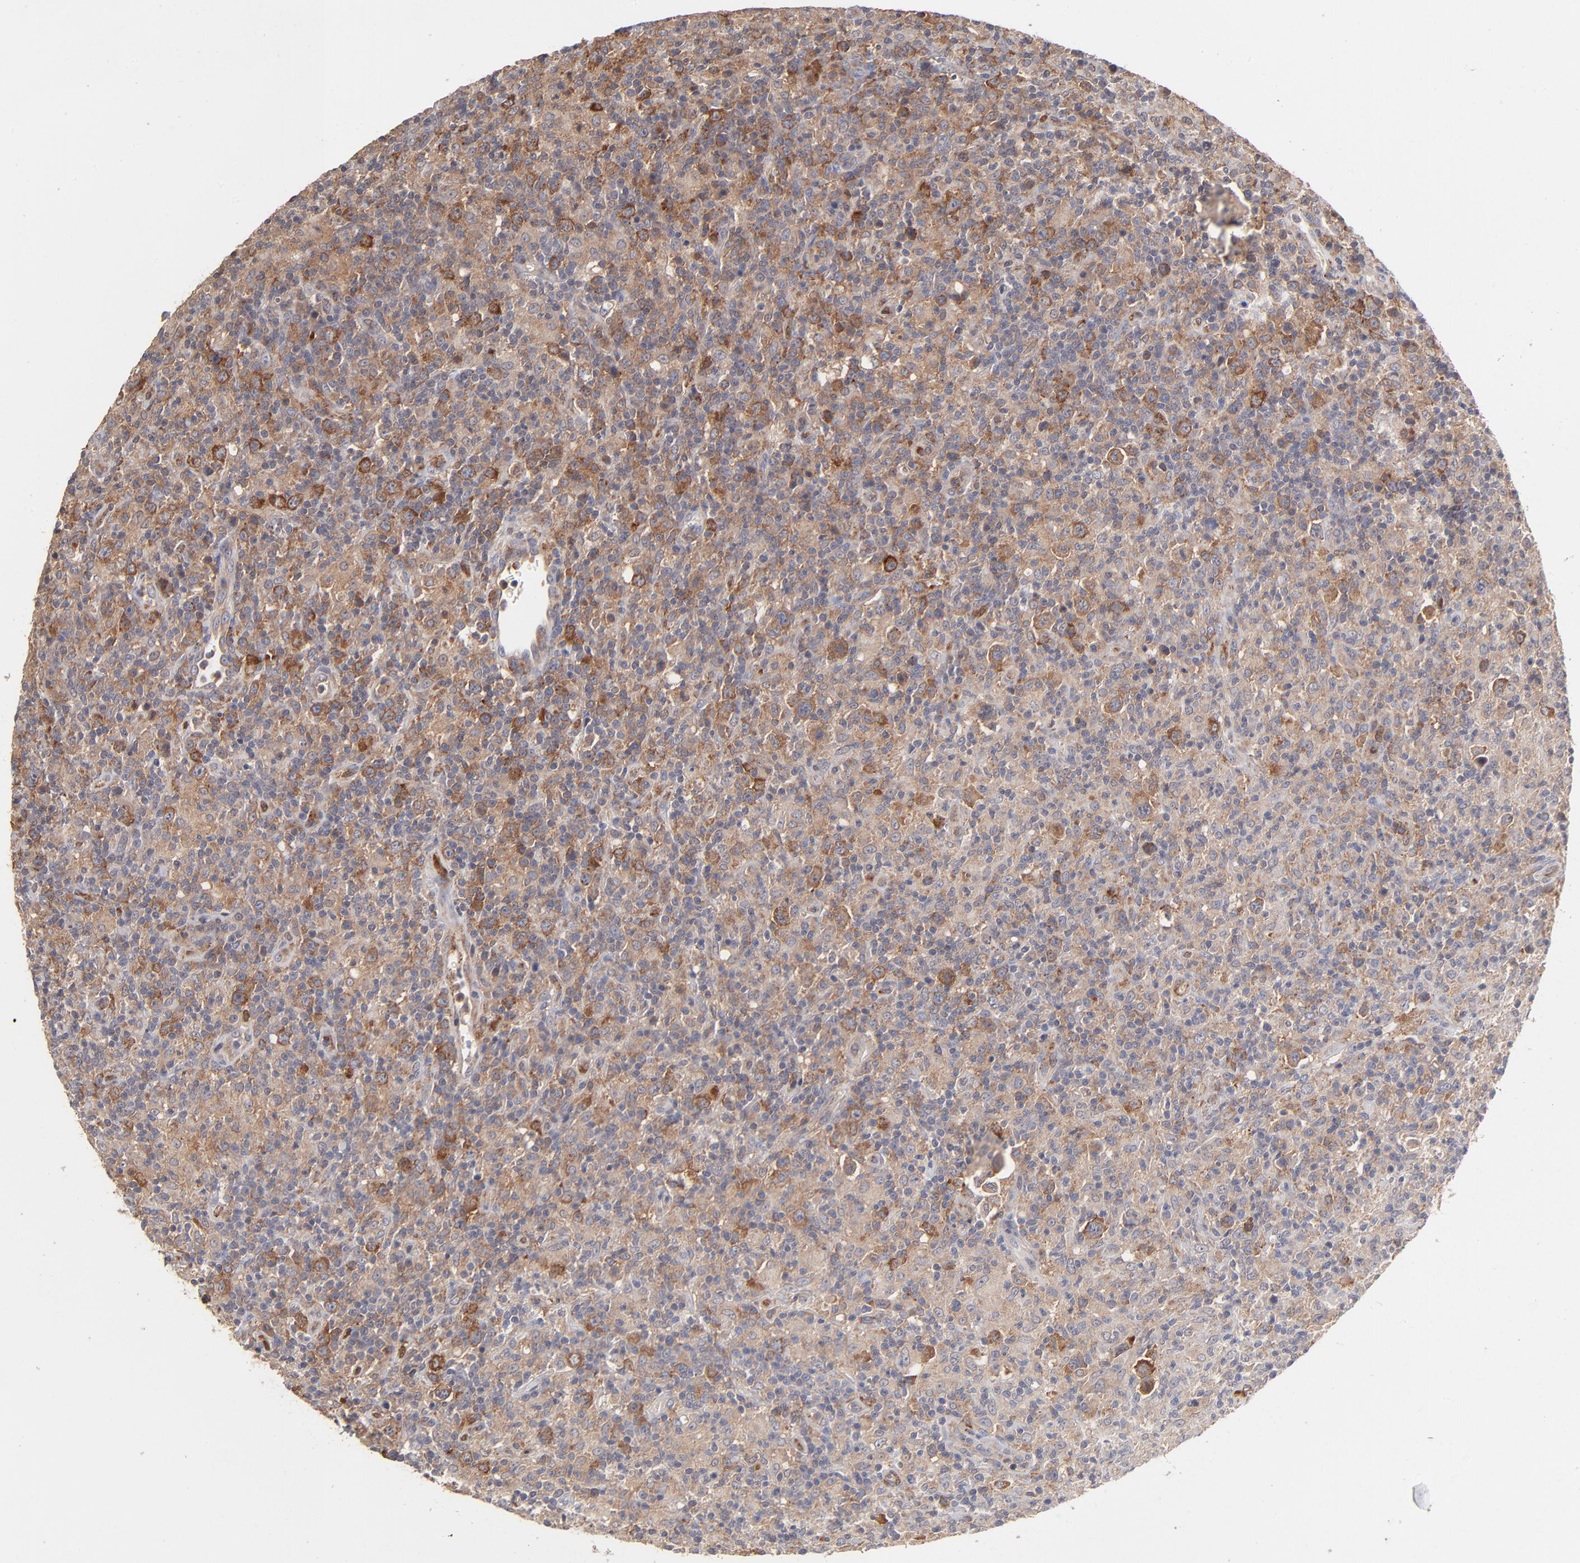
{"staining": {"intensity": "moderate", "quantity": "25%-75%", "location": "cytoplasmic/membranous"}, "tissue": "lymphoma", "cell_type": "Tumor cells", "image_type": "cancer", "snomed": [{"axis": "morphology", "description": "Hodgkin's disease, NOS"}, {"axis": "topography", "description": "Lymph node"}], "caption": "Immunohistochemistry of human Hodgkin's disease shows medium levels of moderate cytoplasmic/membranous expression in about 25%-75% of tumor cells. The staining is performed using DAB brown chromogen to label protein expression. The nuclei are counter-stained blue using hematoxylin.", "gene": "IVNS1ABP", "patient": {"sex": "male", "age": 65}}